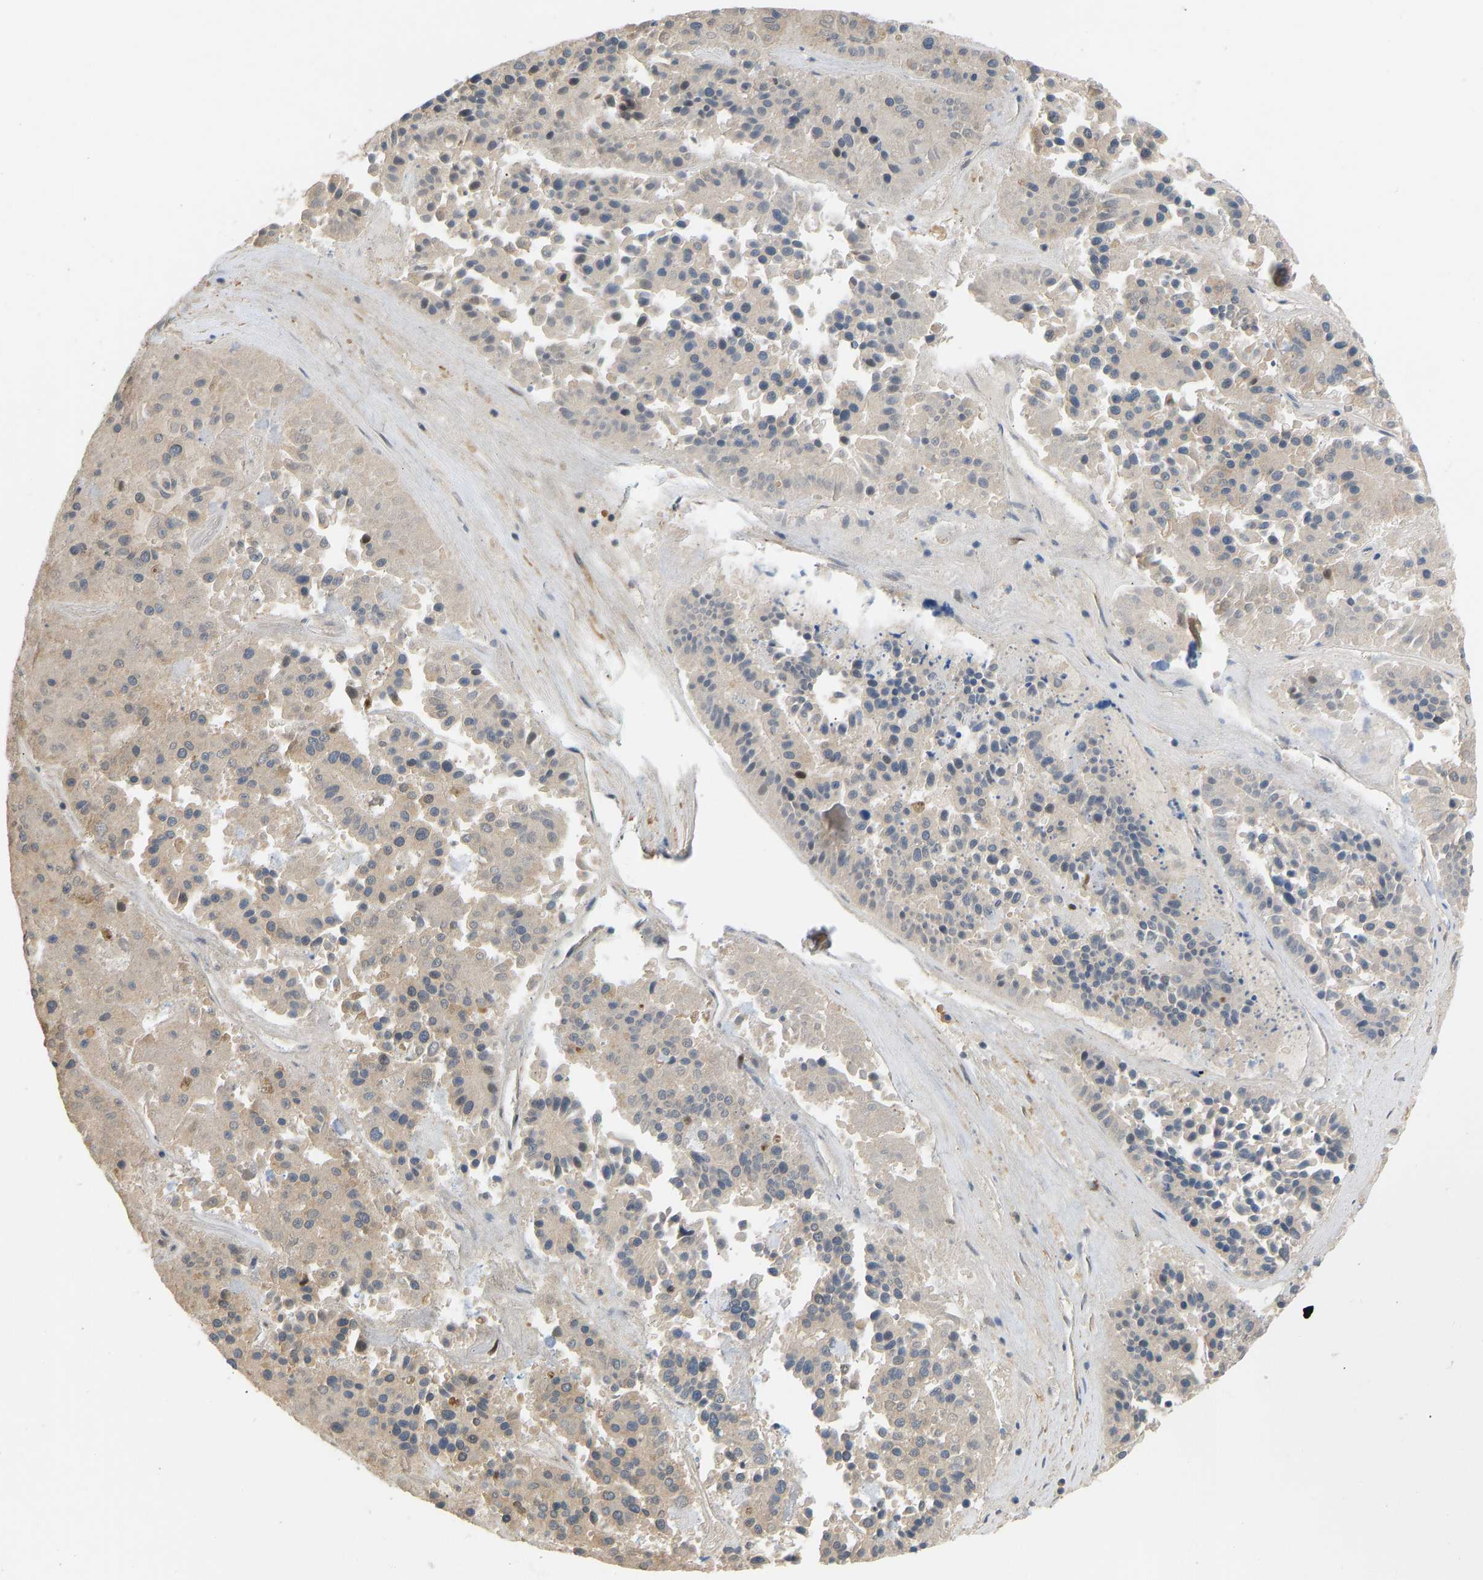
{"staining": {"intensity": "weak", "quantity": "25%-75%", "location": "cytoplasmic/membranous"}, "tissue": "pancreatic cancer", "cell_type": "Tumor cells", "image_type": "cancer", "snomed": [{"axis": "morphology", "description": "Adenocarcinoma, NOS"}, {"axis": "topography", "description": "Pancreas"}], "caption": "Immunohistochemical staining of human pancreatic cancer demonstrates weak cytoplasmic/membranous protein expression in approximately 25%-75% of tumor cells.", "gene": "BAG1", "patient": {"sex": "male", "age": 50}}